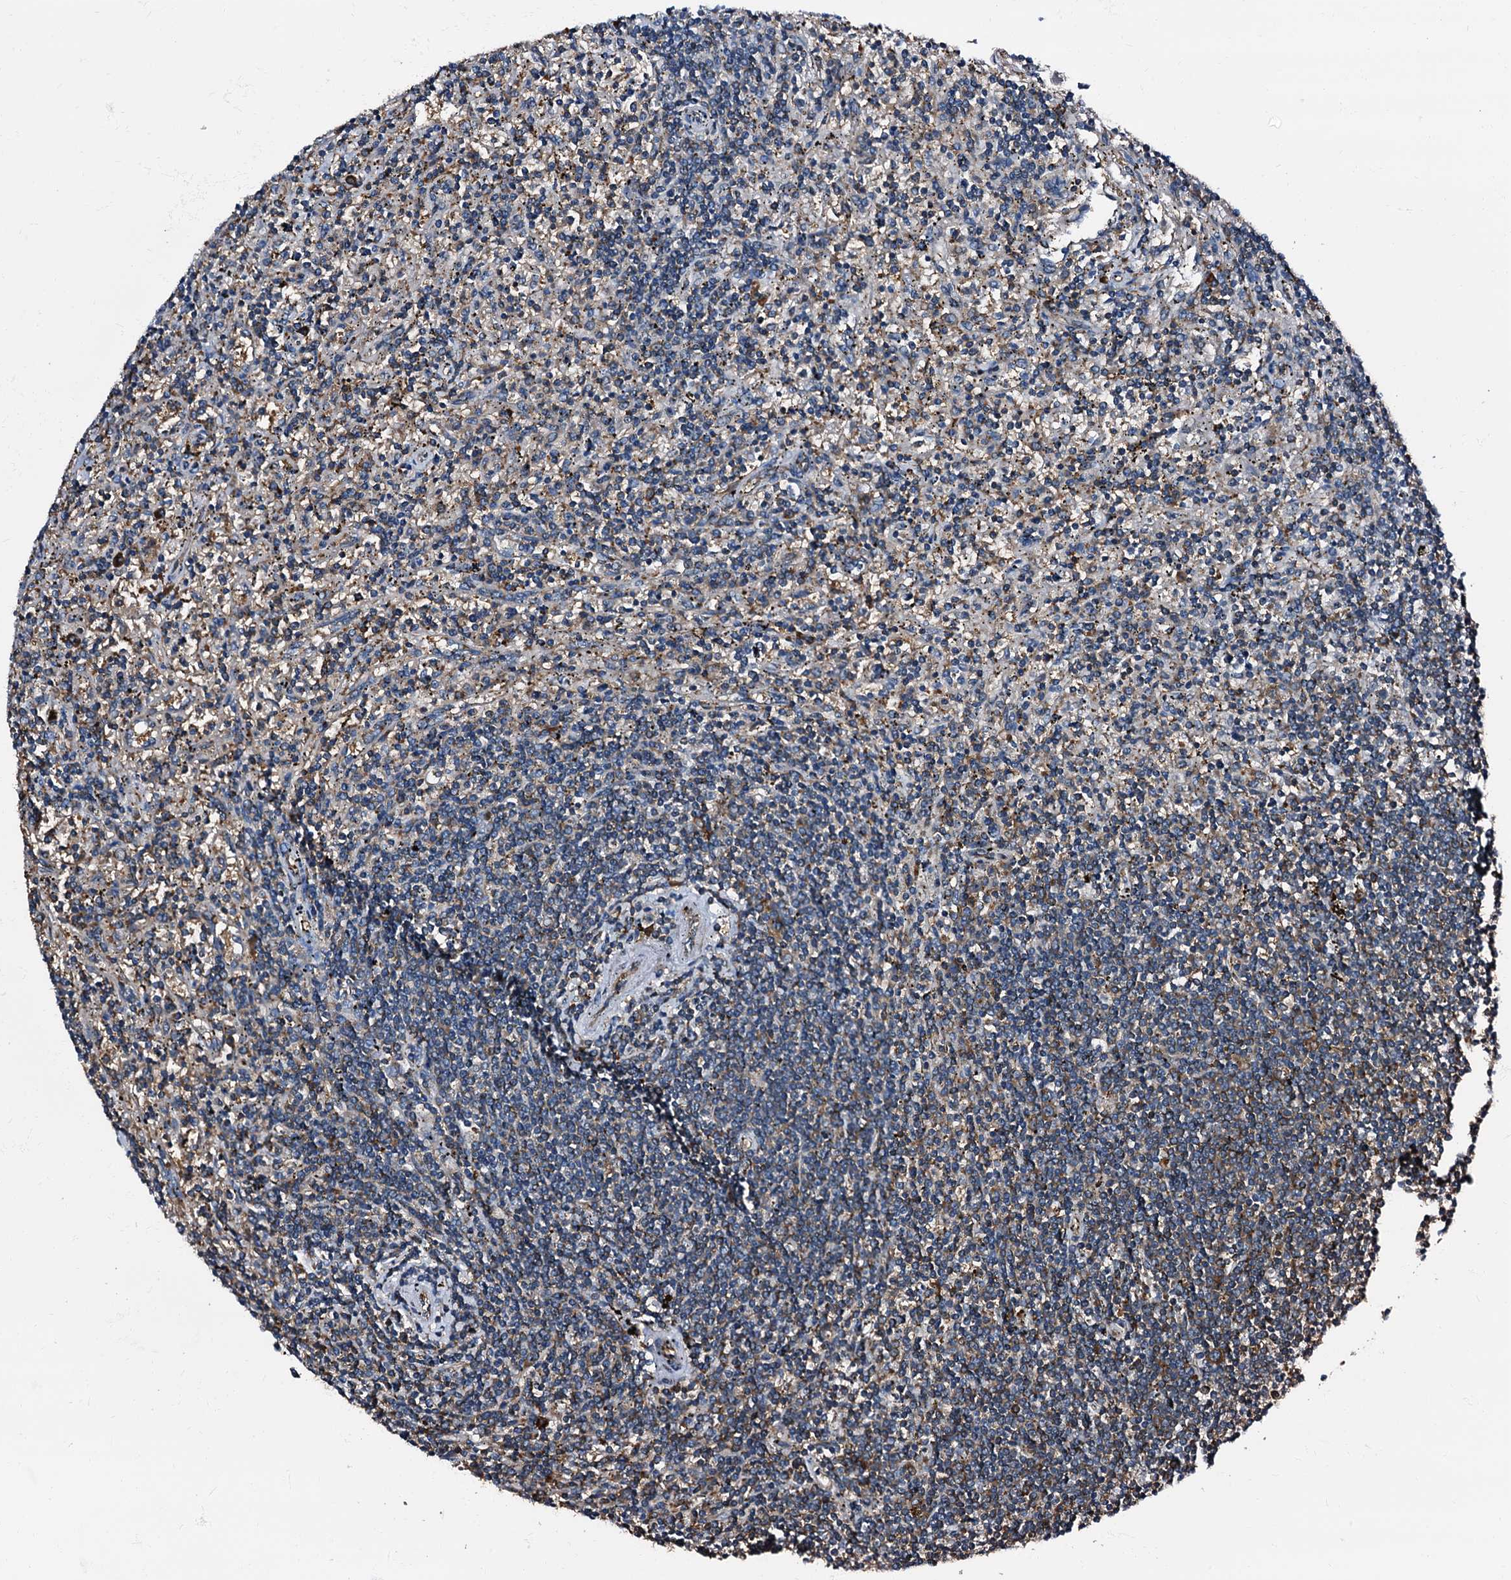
{"staining": {"intensity": "moderate", "quantity": "25%-75%", "location": "cytoplasmic/membranous"}, "tissue": "lymphoma", "cell_type": "Tumor cells", "image_type": "cancer", "snomed": [{"axis": "morphology", "description": "Malignant lymphoma, non-Hodgkin's type, Low grade"}, {"axis": "topography", "description": "Spleen"}], "caption": "A brown stain highlights moderate cytoplasmic/membranous staining of a protein in malignant lymphoma, non-Hodgkin's type (low-grade) tumor cells. Immunohistochemistry stains the protein of interest in brown and the nuclei are stained blue.", "gene": "ATP2C1", "patient": {"sex": "male", "age": 76}}